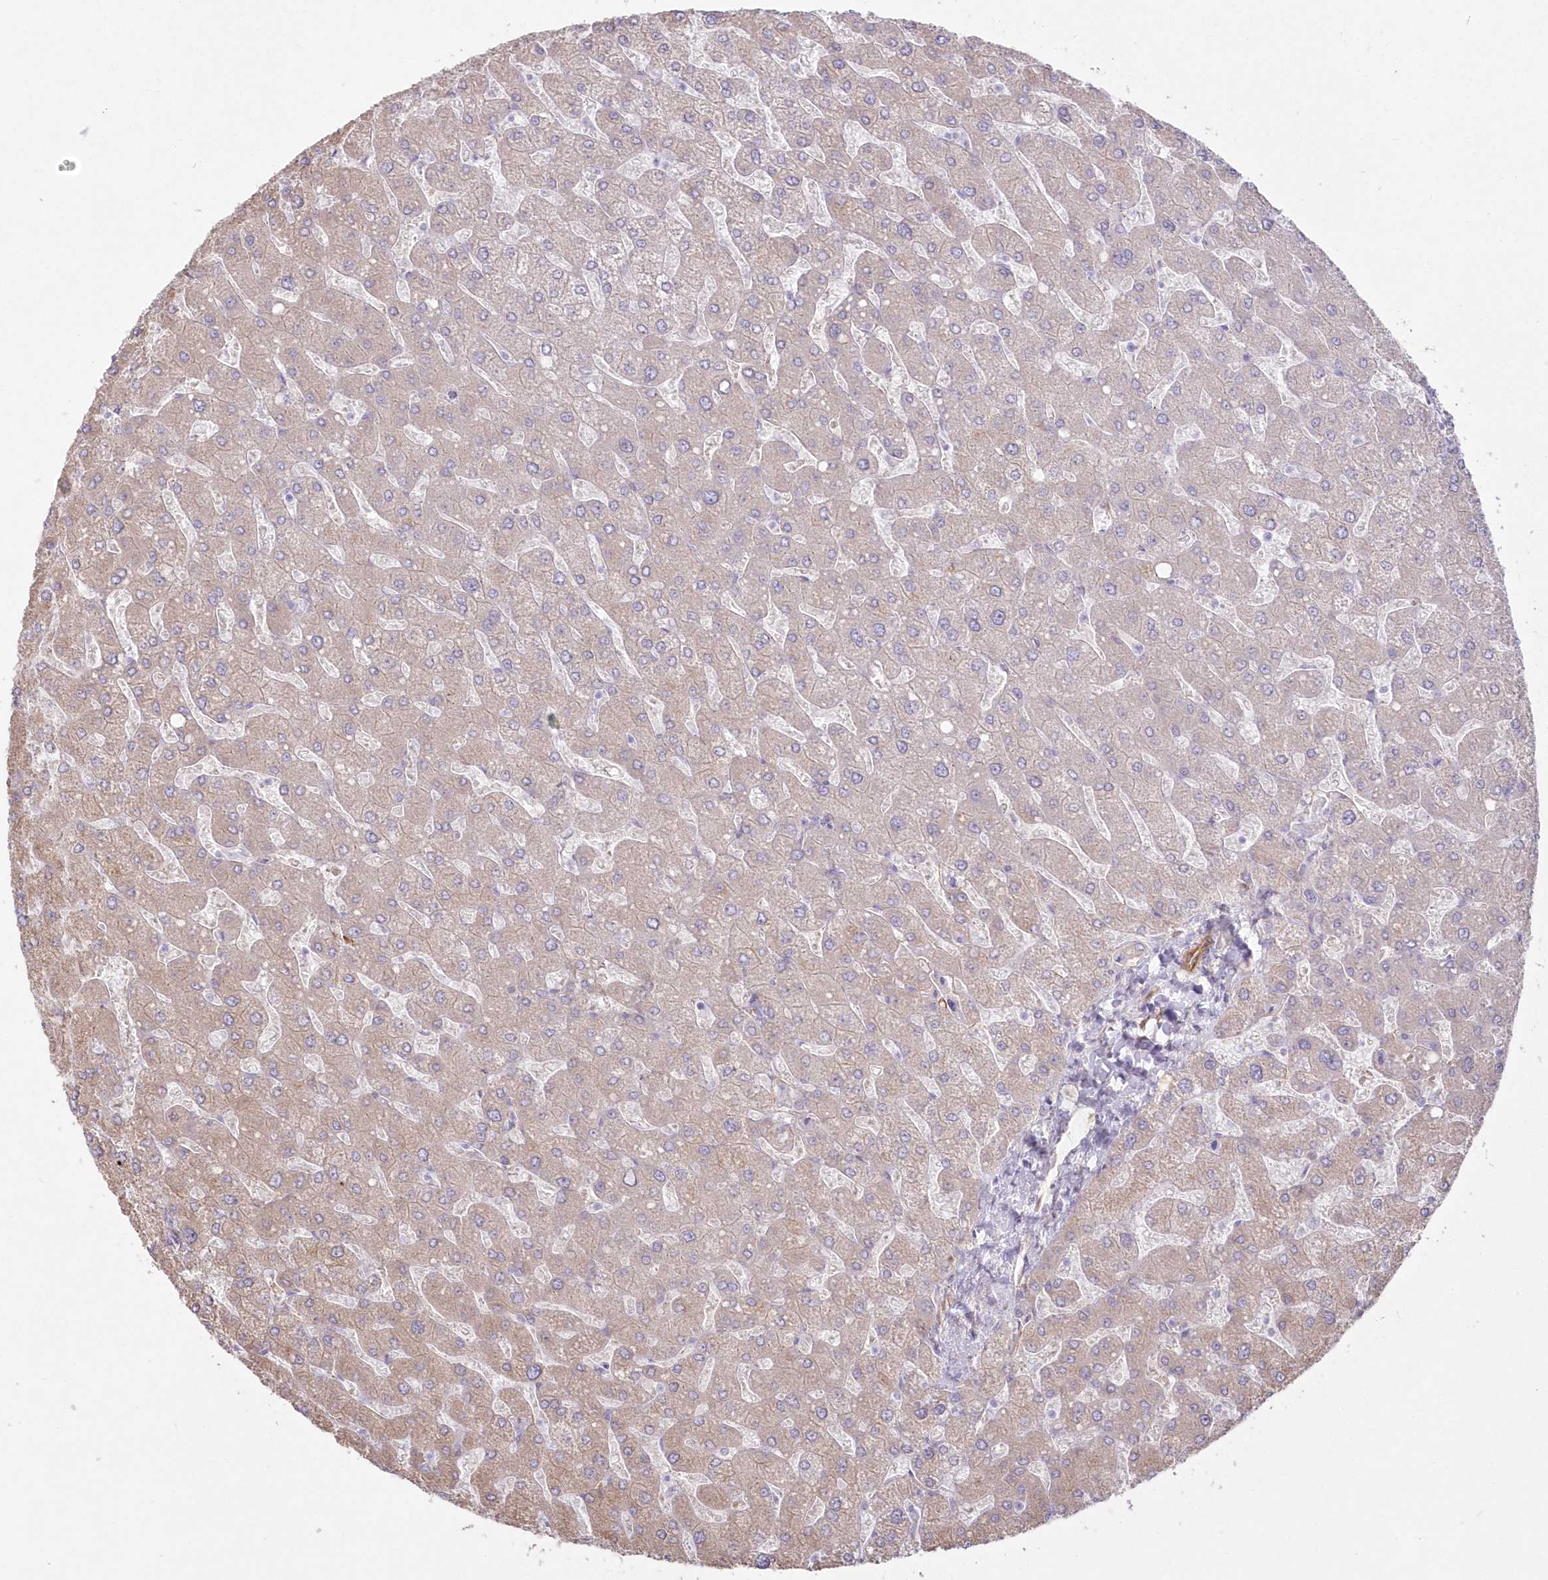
{"staining": {"intensity": "weak", "quantity": "<25%", "location": "cytoplasmic/membranous"}, "tissue": "liver", "cell_type": "Cholangiocytes", "image_type": "normal", "snomed": [{"axis": "morphology", "description": "Normal tissue, NOS"}, {"axis": "topography", "description": "Liver"}], "caption": "Protein analysis of benign liver demonstrates no significant positivity in cholangiocytes.", "gene": "SH3PXD2B", "patient": {"sex": "male", "age": 55}}